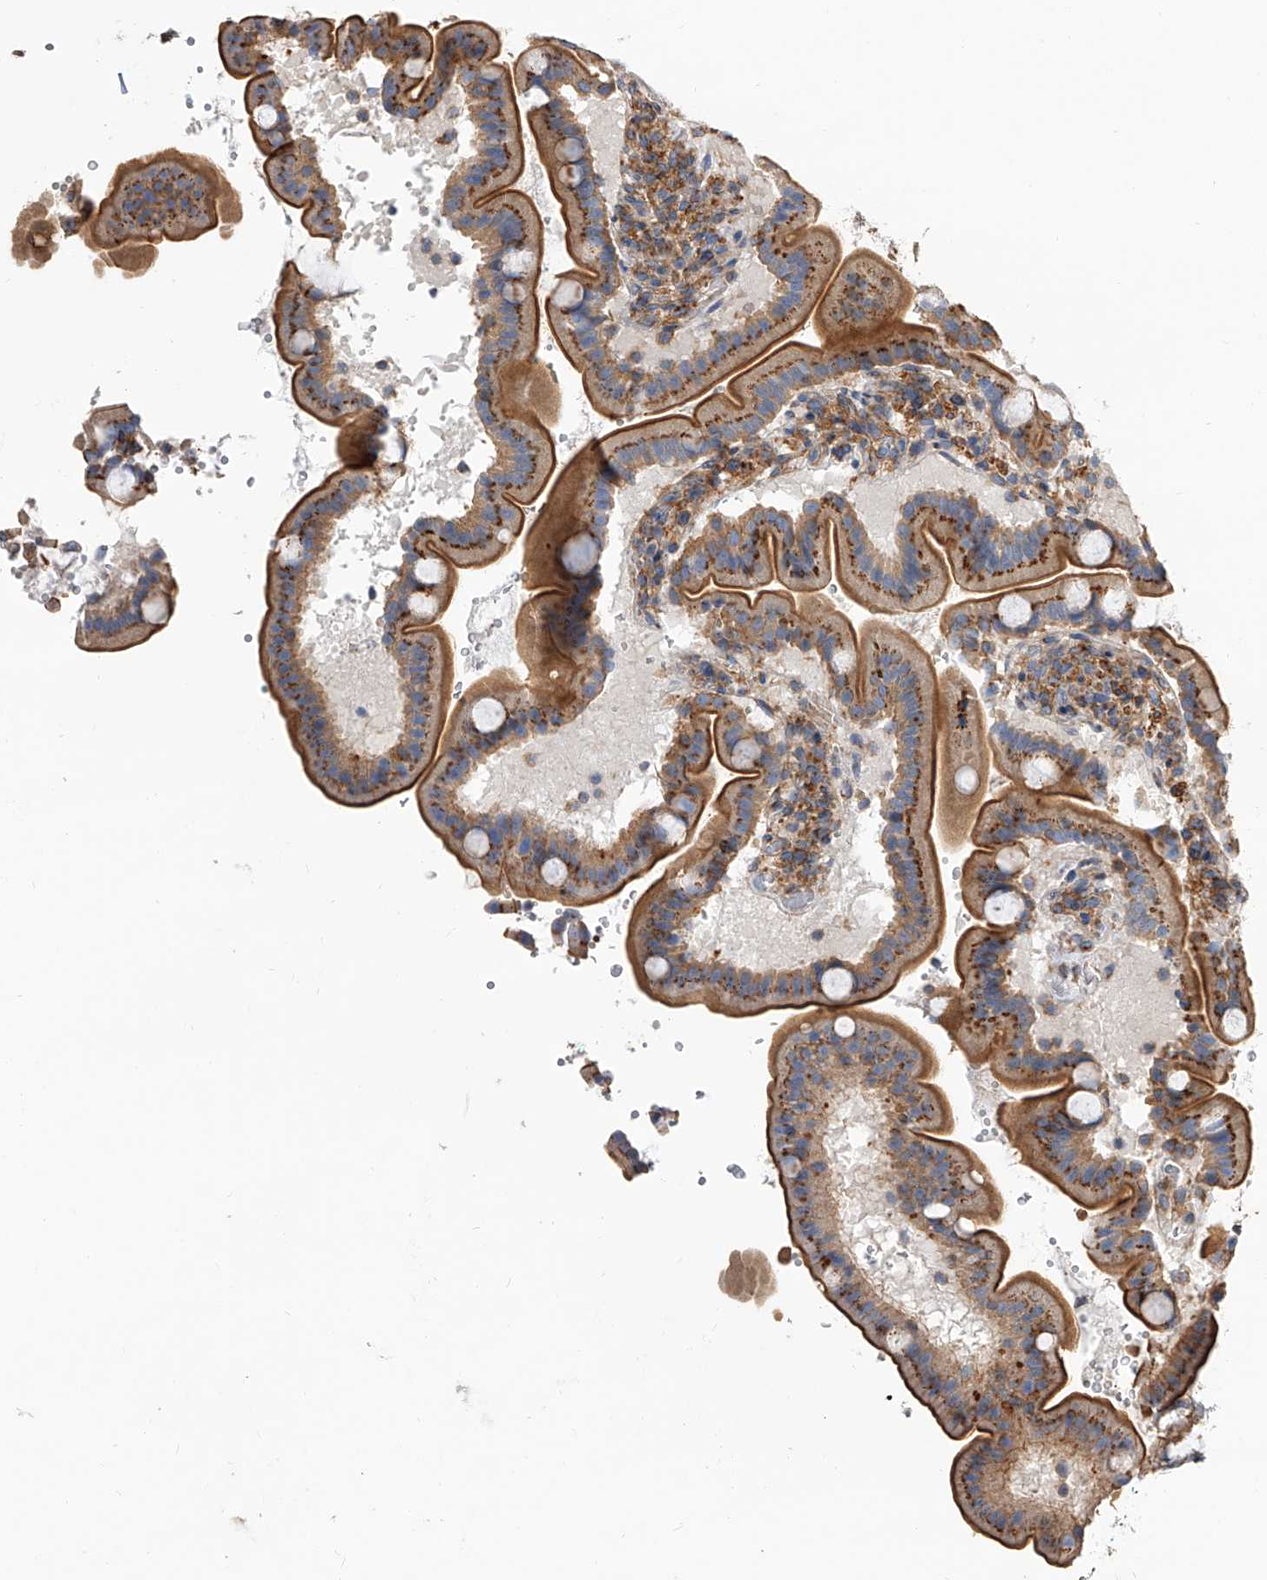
{"staining": {"intensity": "strong", "quantity": "<25%", "location": "cytoplasmic/membranous"}, "tissue": "duodenum", "cell_type": "Glandular cells", "image_type": "normal", "snomed": [{"axis": "morphology", "description": "Normal tissue, NOS"}, {"axis": "topography", "description": "Duodenum"}], "caption": "Protein staining by immunohistochemistry demonstrates strong cytoplasmic/membranous staining in approximately <25% of glandular cells in benign duodenum. Using DAB (brown) and hematoxylin (blue) stains, captured at high magnification using brightfield microscopy.", "gene": "PISD", "patient": {"sex": "male", "age": 54}}